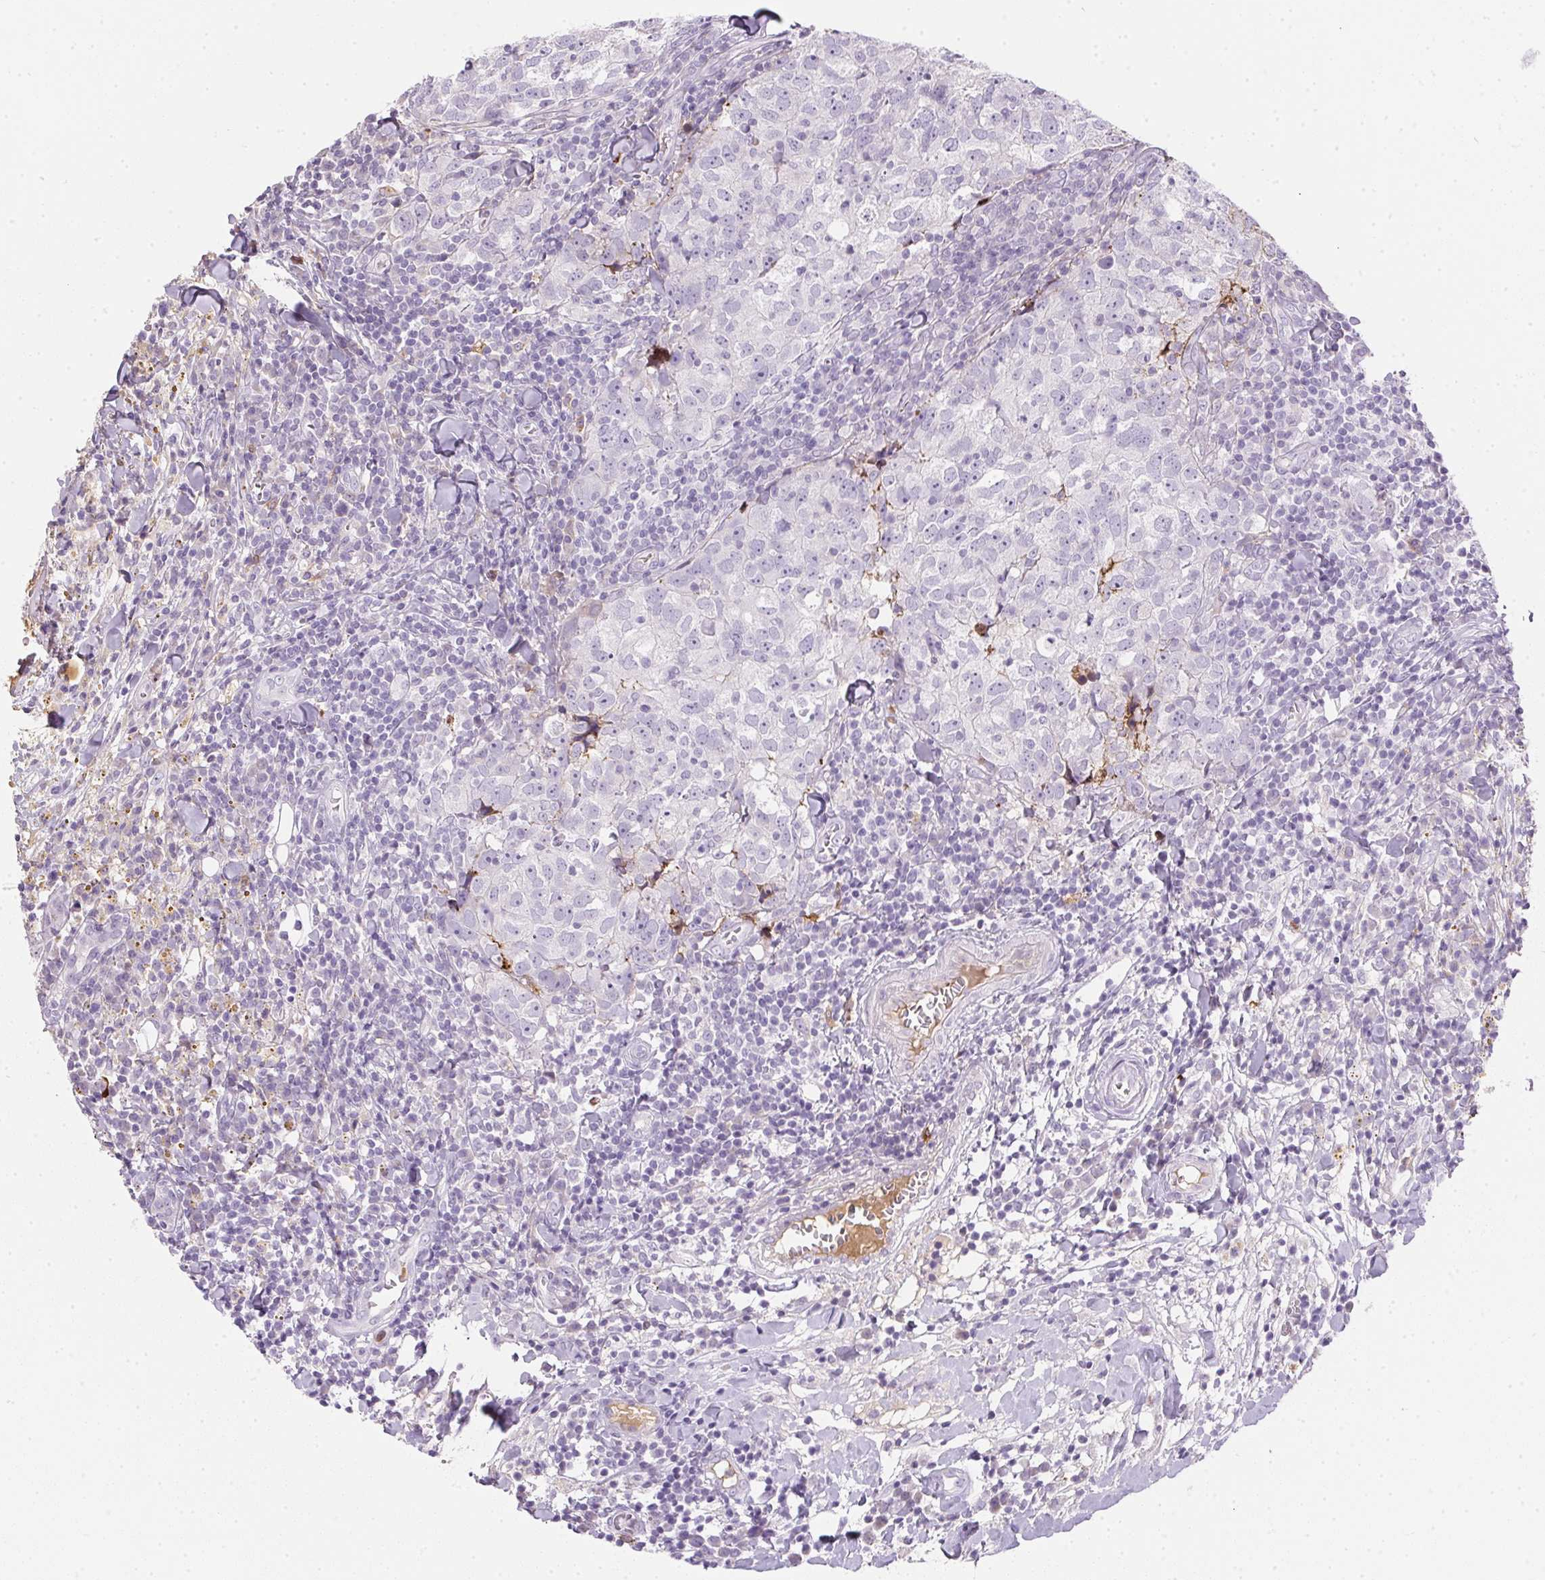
{"staining": {"intensity": "negative", "quantity": "none", "location": "none"}, "tissue": "breast cancer", "cell_type": "Tumor cells", "image_type": "cancer", "snomed": [{"axis": "morphology", "description": "Duct carcinoma"}, {"axis": "topography", "description": "Breast"}], "caption": "Protein analysis of breast cancer shows no significant staining in tumor cells. (DAB immunohistochemistry (IHC) visualized using brightfield microscopy, high magnification).", "gene": "ORM1", "patient": {"sex": "female", "age": 30}}